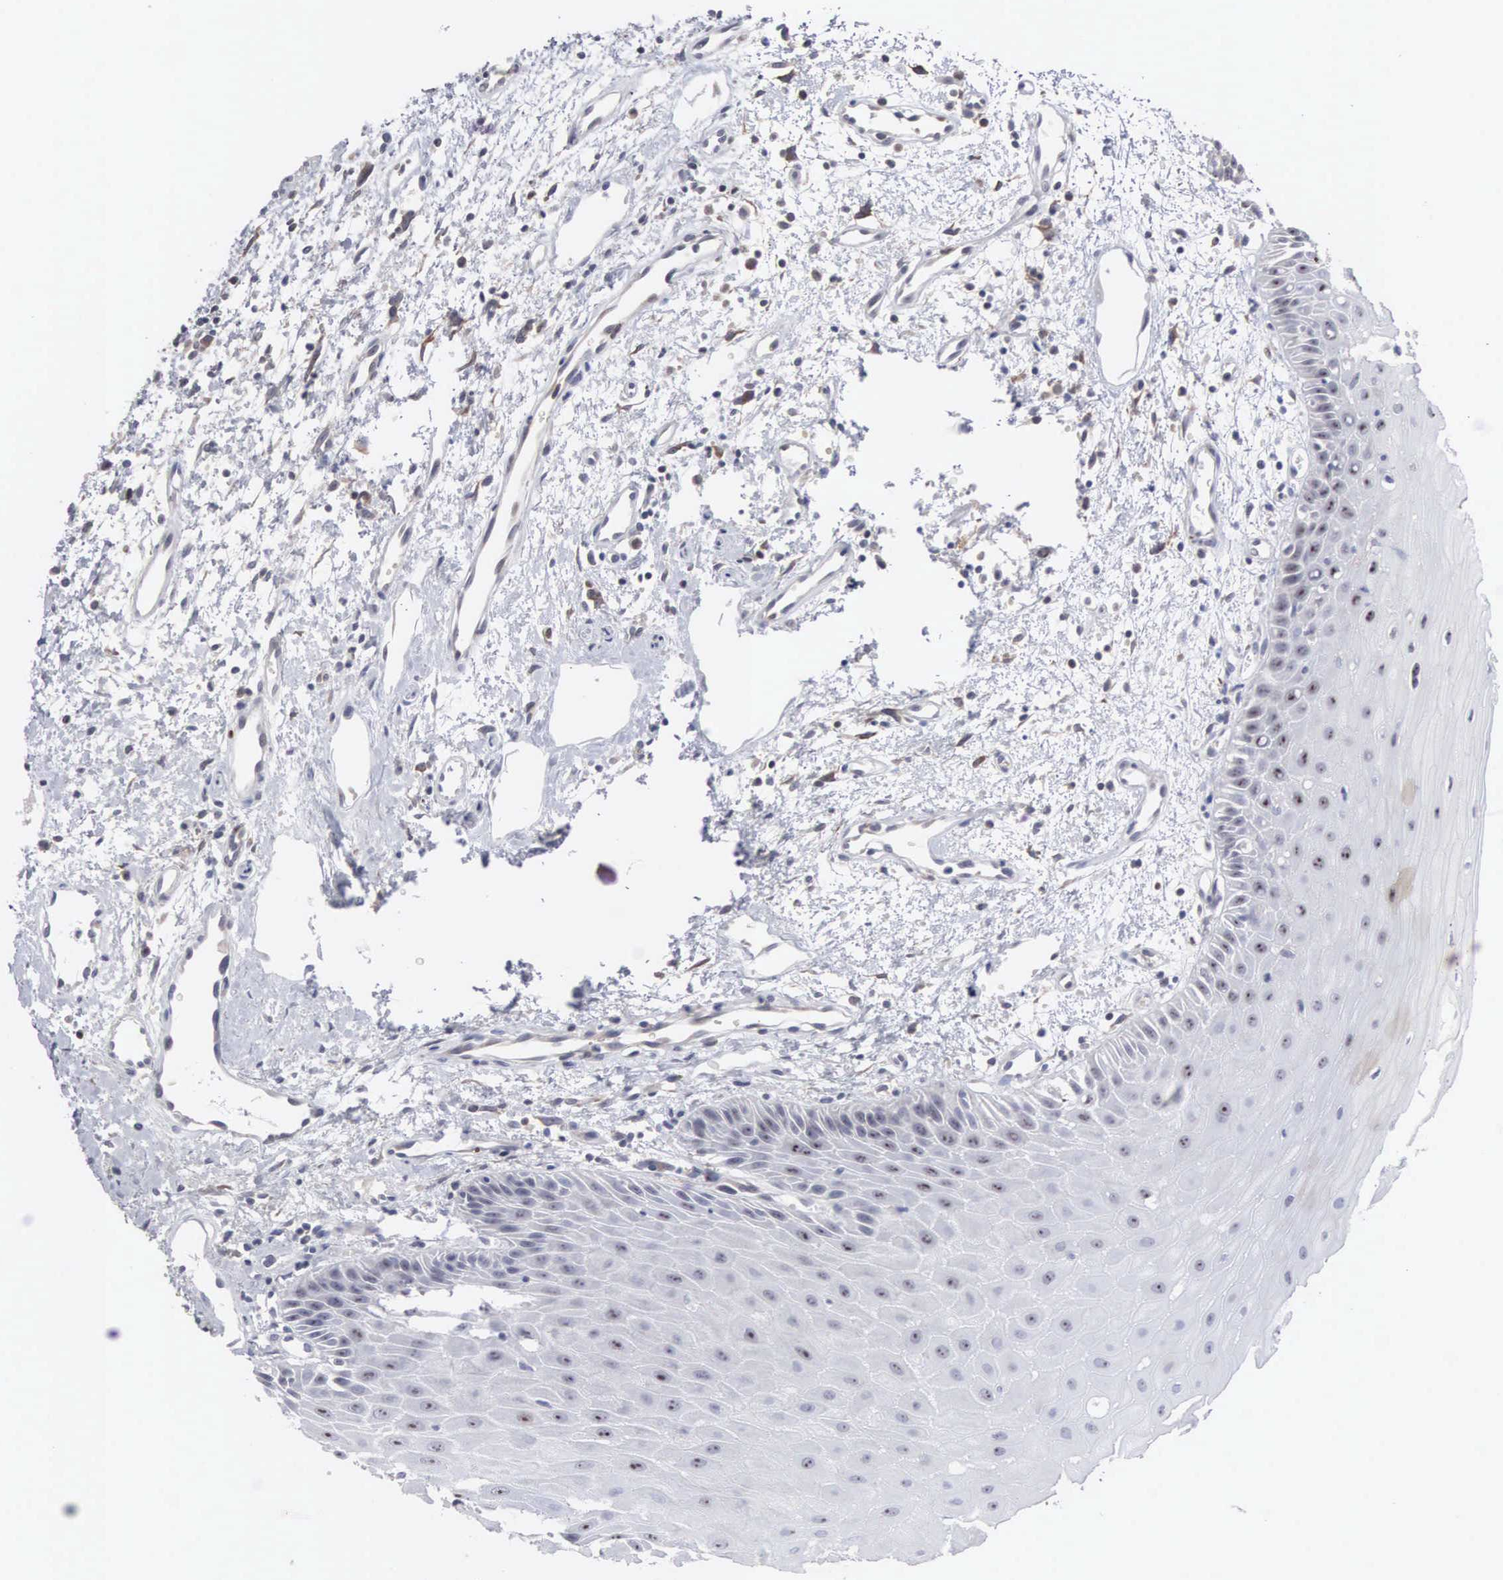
{"staining": {"intensity": "weak", "quantity": "<25%", "location": "nuclear"}, "tissue": "oral mucosa", "cell_type": "Squamous epithelial cells", "image_type": "normal", "snomed": [{"axis": "morphology", "description": "Normal tissue, NOS"}, {"axis": "topography", "description": "Oral tissue"}], "caption": "Squamous epithelial cells are negative for brown protein staining in unremarkable oral mucosa. (DAB immunohistochemistry with hematoxylin counter stain).", "gene": "ACOT4", "patient": {"sex": "male", "age": 54}}